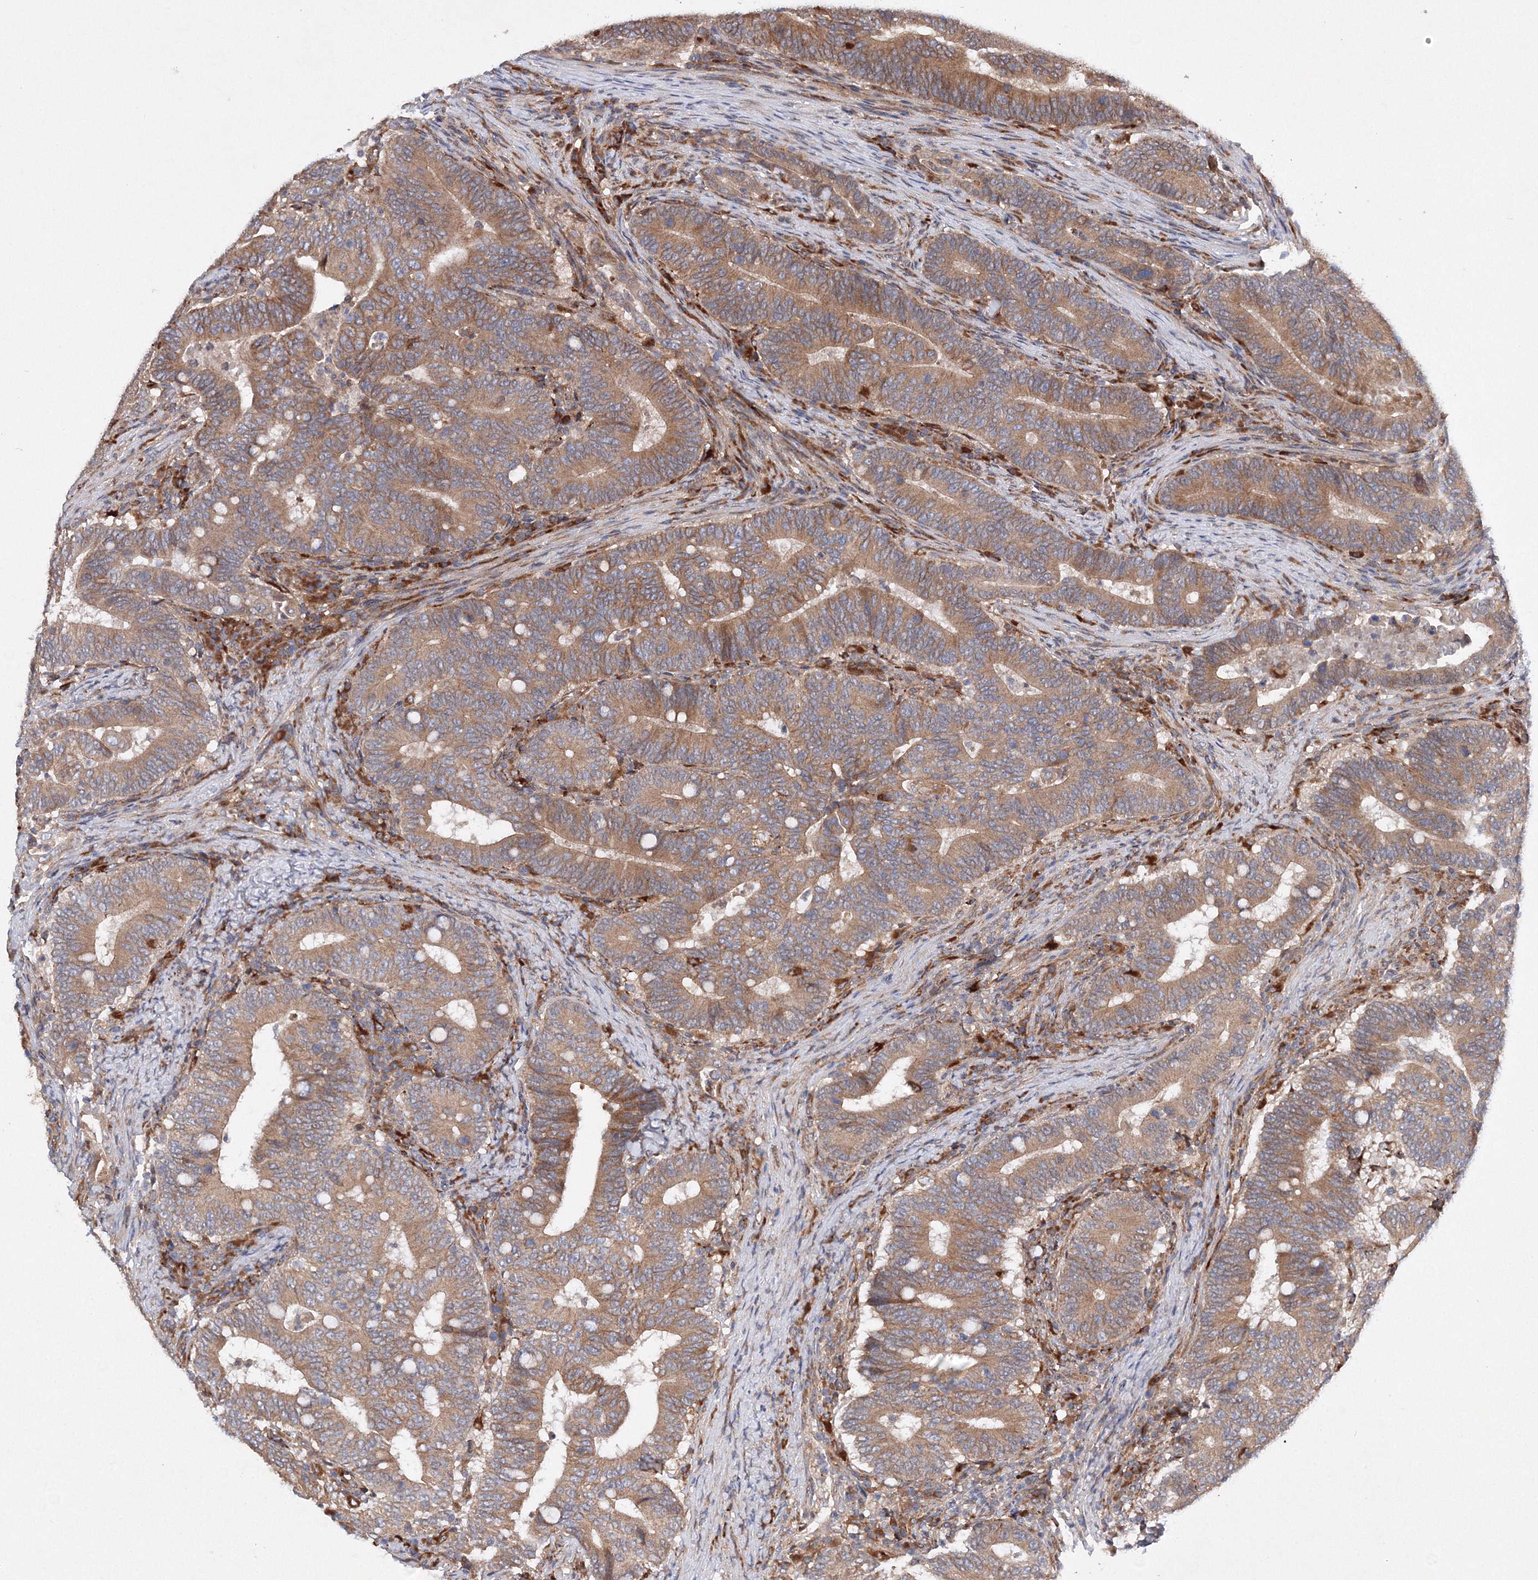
{"staining": {"intensity": "moderate", "quantity": ">75%", "location": "cytoplasmic/membranous"}, "tissue": "colorectal cancer", "cell_type": "Tumor cells", "image_type": "cancer", "snomed": [{"axis": "morphology", "description": "Adenocarcinoma, NOS"}, {"axis": "topography", "description": "Colon"}], "caption": "Protein analysis of adenocarcinoma (colorectal) tissue shows moderate cytoplasmic/membranous expression in about >75% of tumor cells. The staining was performed using DAB, with brown indicating positive protein expression. Nuclei are stained blue with hematoxylin.", "gene": "SLC36A1", "patient": {"sex": "female", "age": 66}}